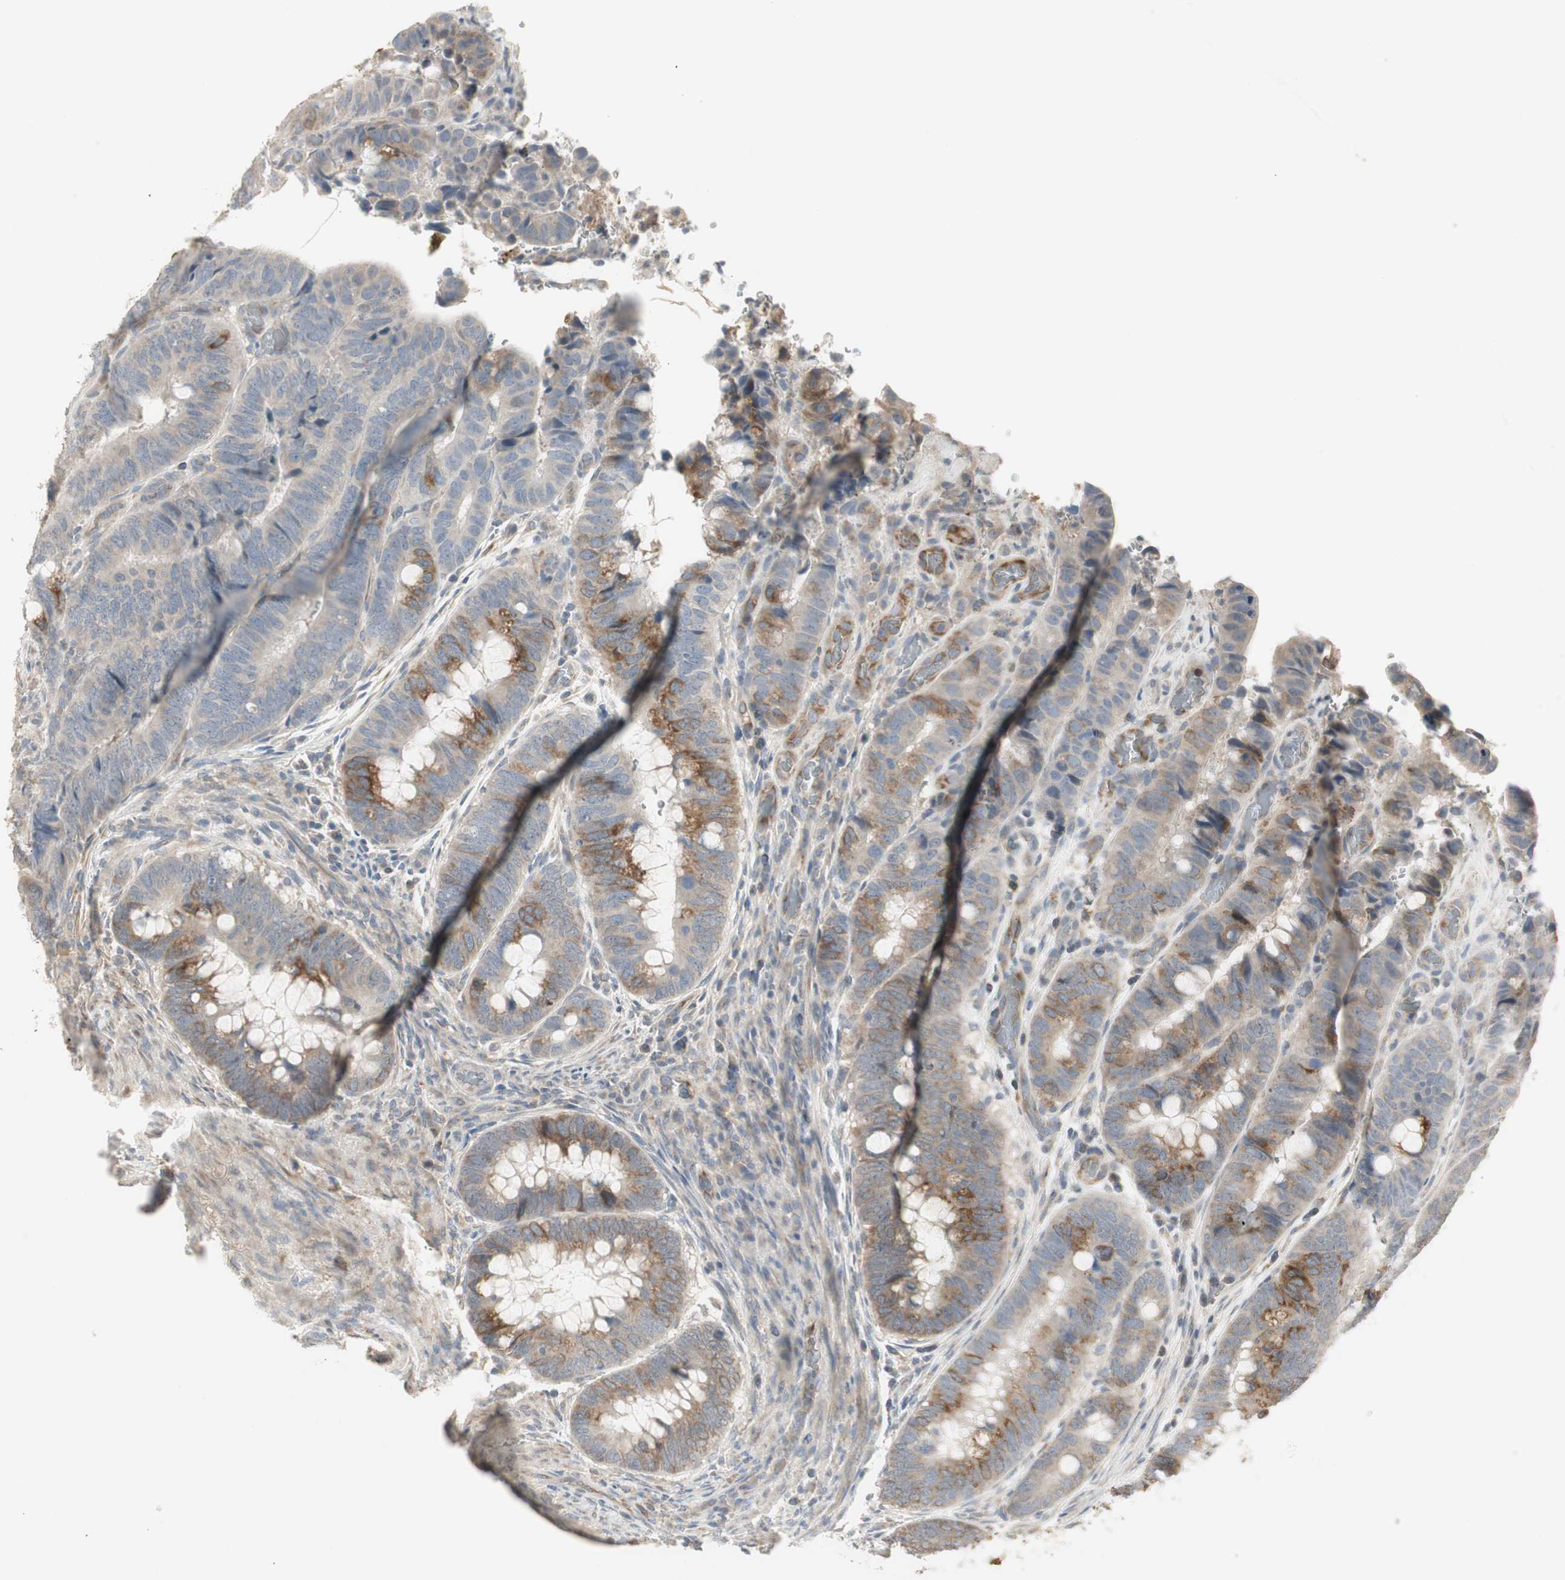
{"staining": {"intensity": "moderate", "quantity": ">75%", "location": "cytoplasmic/membranous"}, "tissue": "colorectal cancer", "cell_type": "Tumor cells", "image_type": "cancer", "snomed": [{"axis": "morphology", "description": "Normal tissue, NOS"}, {"axis": "morphology", "description": "Adenocarcinoma, NOS"}, {"axis": "topography", "description": "Rectum"}, {"axis": "topography", "description": "Peripheral nerve tissue"}], "caption": "Protein expression analysis of human colorectal cancer reveals moderate cytoplasmic/membranous positivity in approximately >75% of tumor cells.", "gene": "ZFP36", "patient": {"sex": "male", "age": 92}}